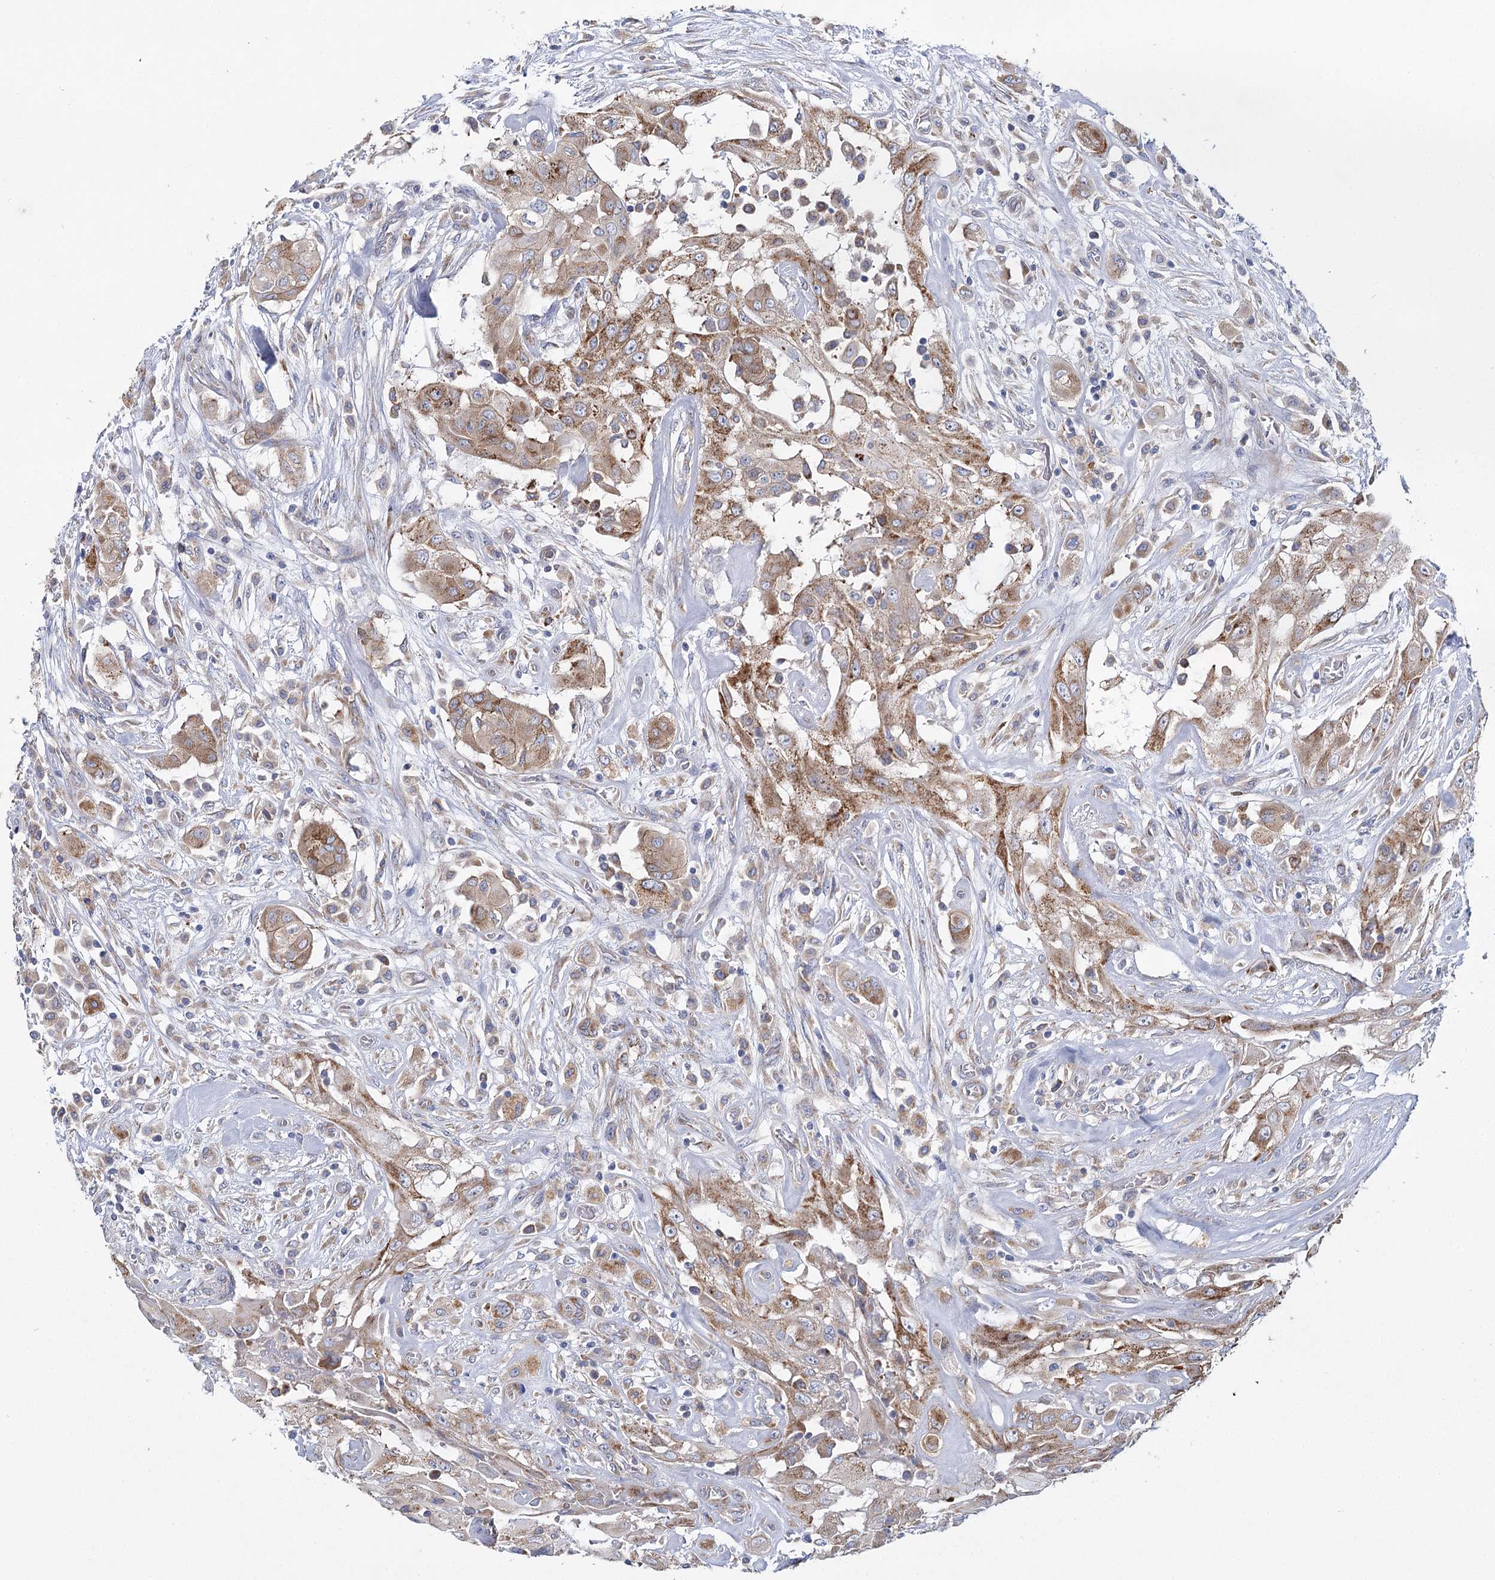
{"staining": {"intensity": "moderate", "quantity": "25%-75%", "location": "cytoplasmic/membranous"}, "tissue": "thyroid cancer", "cell_type": "Tumor cells", "image_type": "cancer", "snomed": [{"axis": "morphology", "description": "Papillary adenocarcinoma, NOS"}, {"axis": "topography", "description": "Thyroid gland"}], "caption": "Tumor cells show moderate cytoplasmic/membranous positivity in about 25%-75% of cells in thyroid cancer.", "gene": "THUMPD3", "patient": {"sex": "female", "age": 59}}